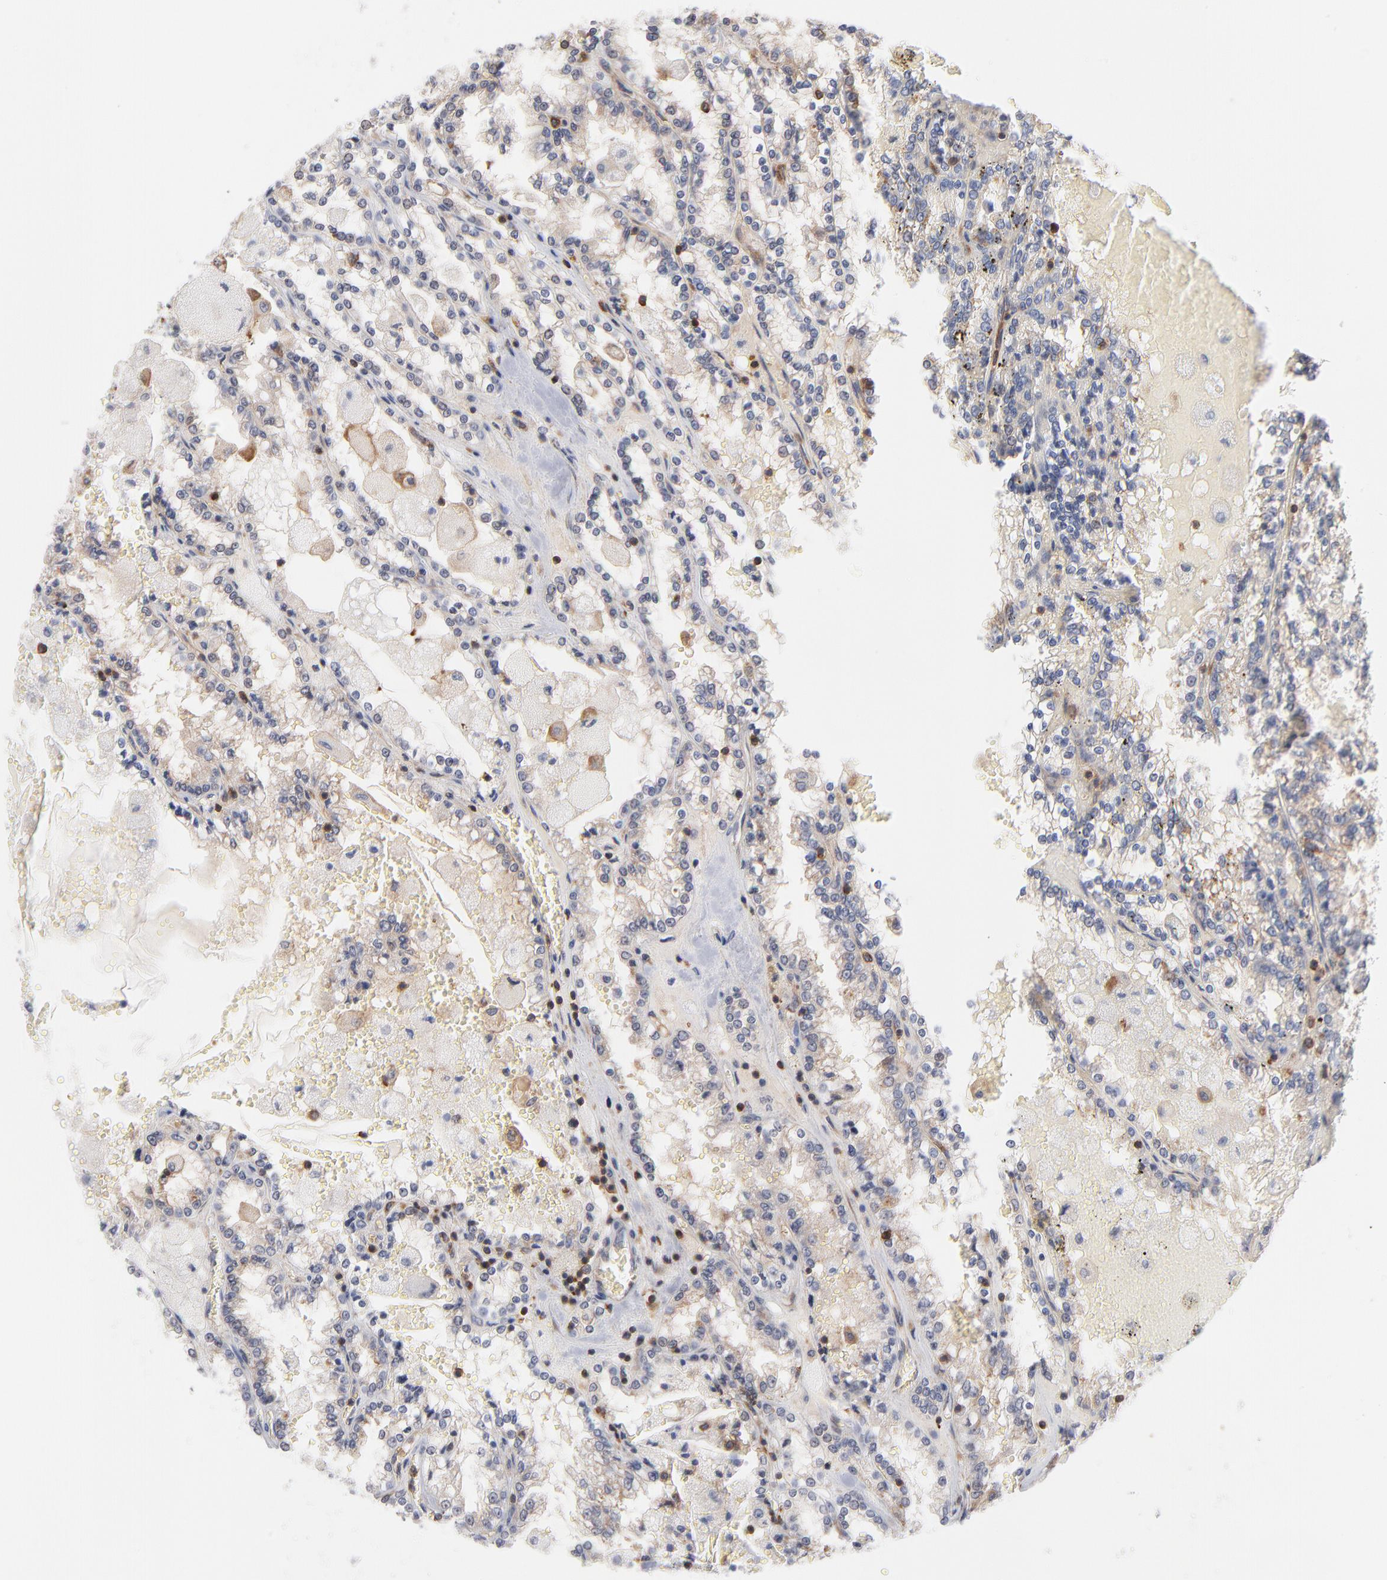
{"staining": {"intensity": "weak", "quantity": "<25%", "location": "cytoplasmic/membranous"}, "tissue": "renal cancer", "cell_type": "Tumor cells", "image_type": "cancer", "snomed": [{"axis": "morphology", "description": "Adenocarcinoma, NOS"}, {"axis": "topography", "description": "Kidney"}], "caption": "Immunohistochemical staining of human renal cancer demonstrates no significant expression in tumor cells.", "gene": "WIPF1", "patient": {"sex": "female", "age": 56}}